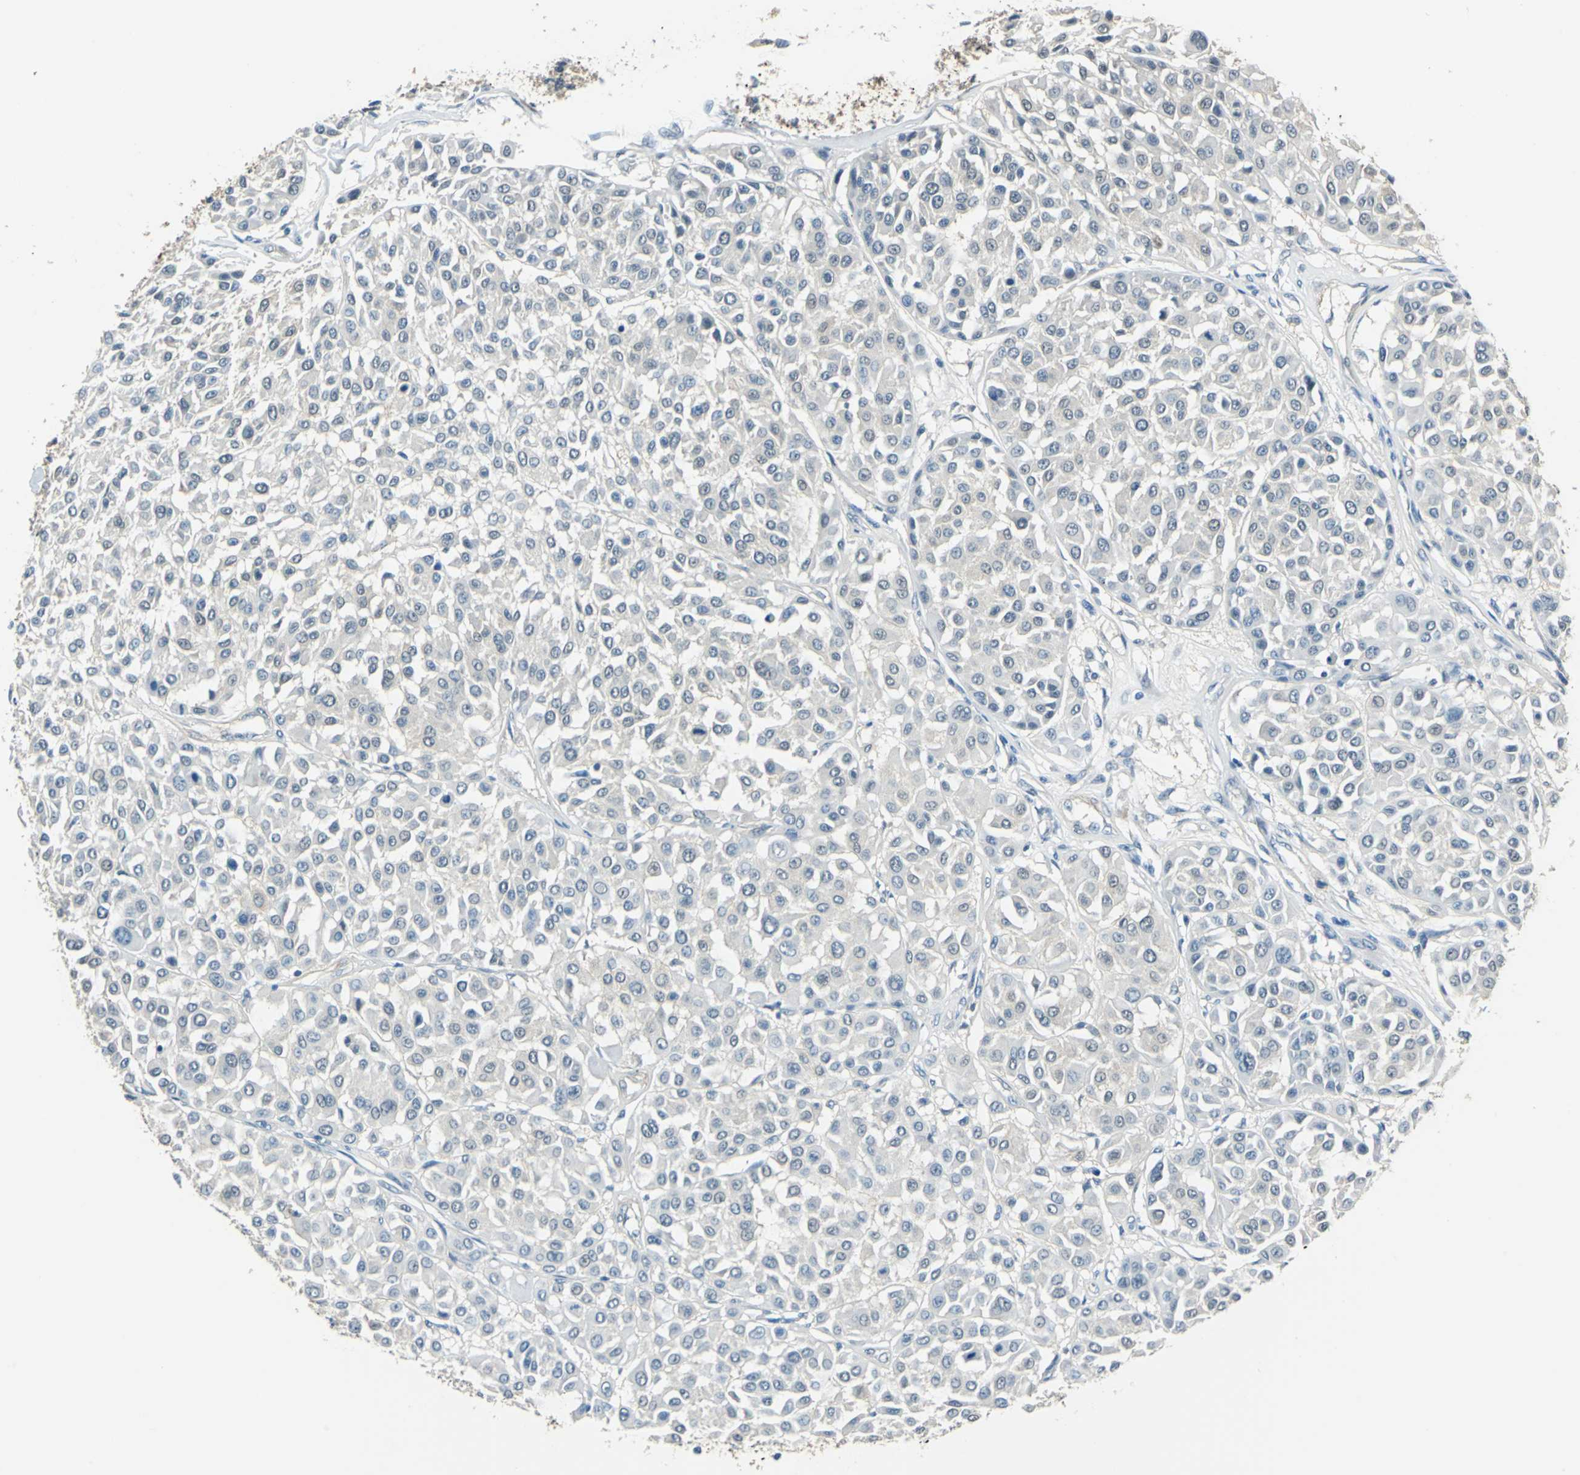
{"staining": {"intensity": "weak", "quantity": "<25%", "location": "cytoplasmic/membranous"}, "tissue": "melanoma", "cell_type": "Tumor cells", "image_type": "cancer", "snomed": [{"axis": "morphology", "description": "Malignant melanoma, Metastatic site"}, {"axis": "topography", "description": "Soft tissue"}], "caption": "Image shows no significant protein staining in tumor cells of melanoma.", "gene": "FKBP4", "patient": {"sex": "male", "age": 41}}